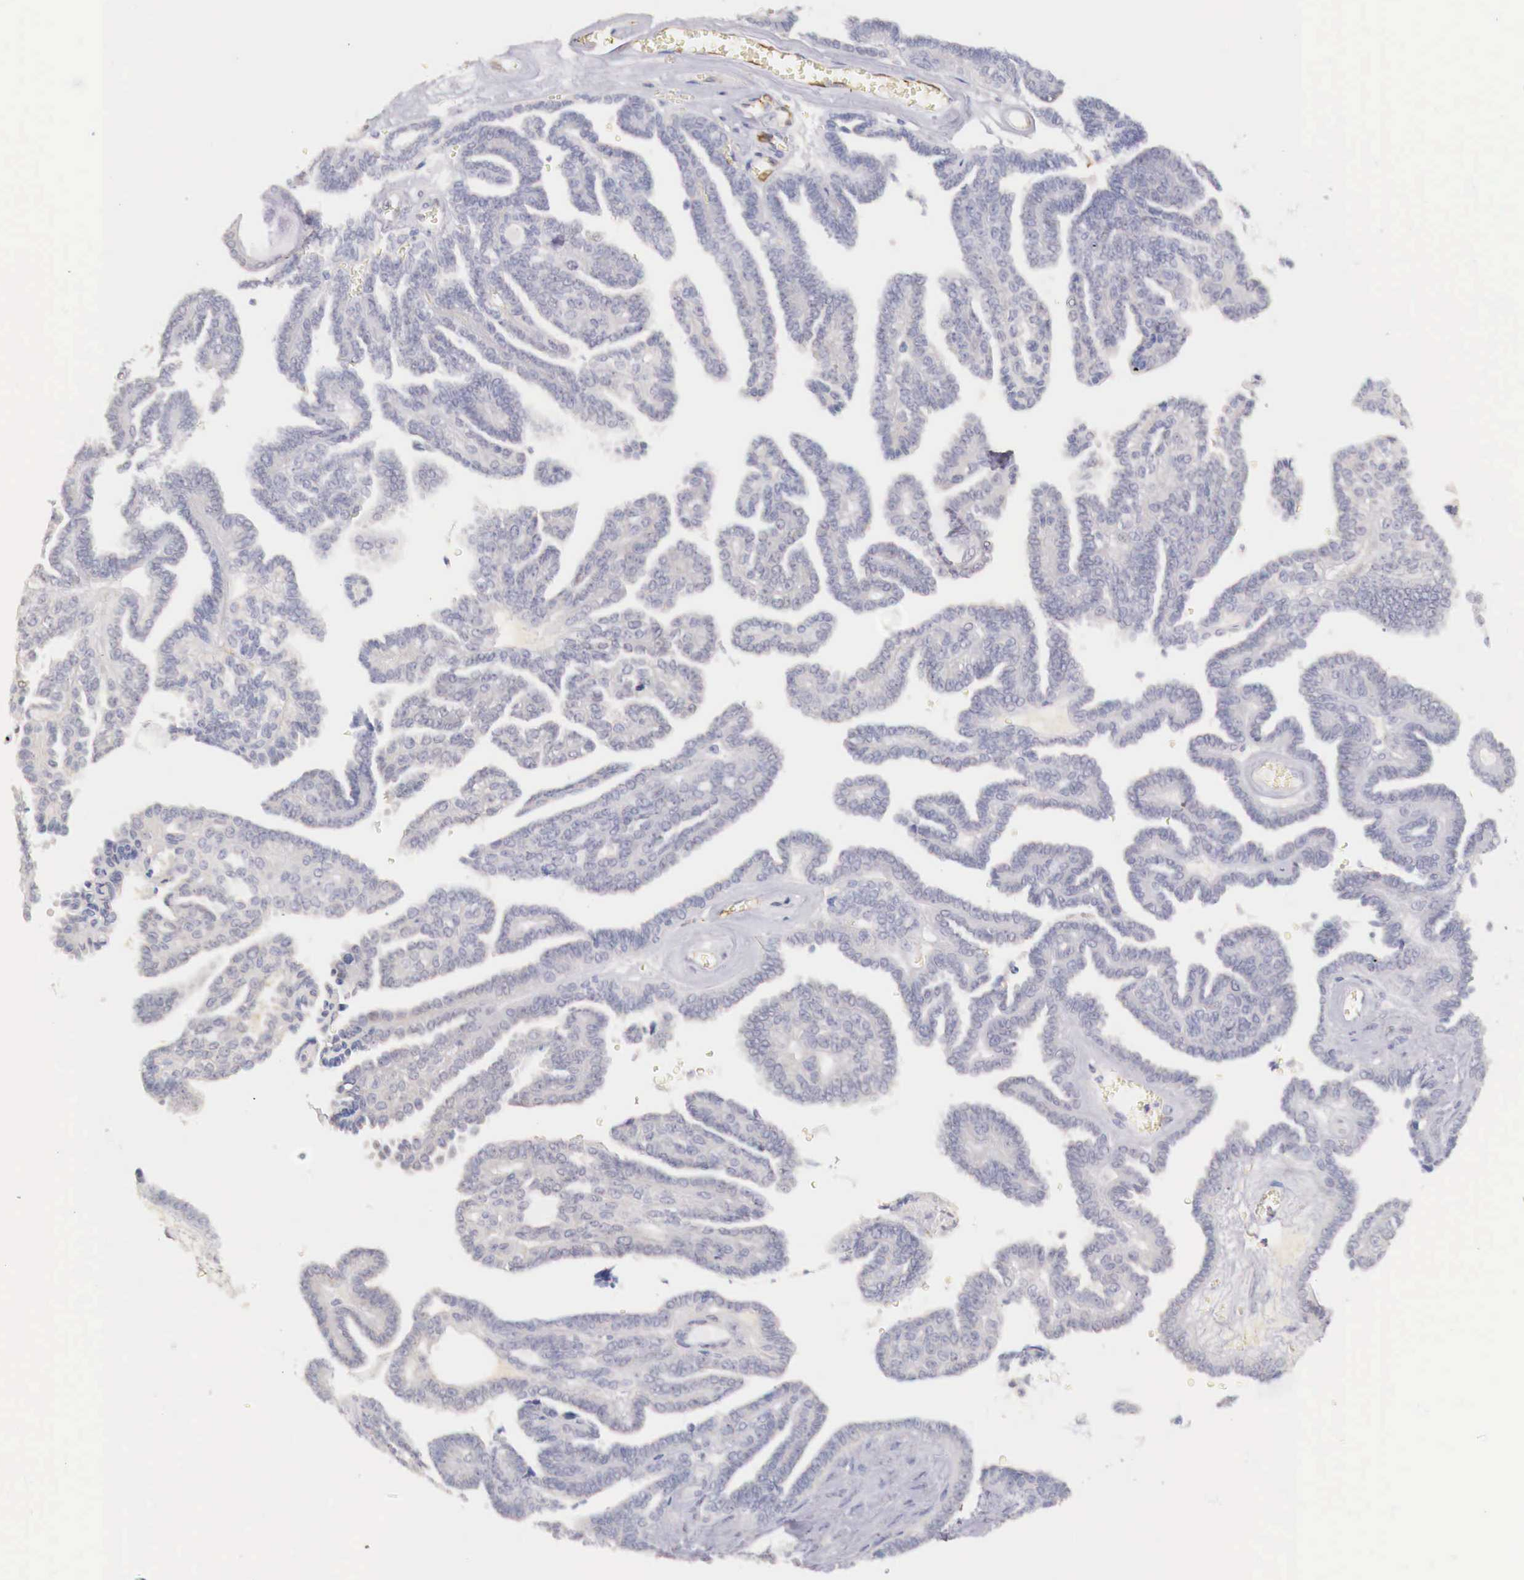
{"staining": {"intensity": "negative", "quantity": "none", "location": "none"}, "tissue": "ovarian cancer", "cell_type": "Tumor cells", "image_type": "cancer", "snomed": [{"axis": "morphology", "description": "Cystadenocarcinoma, serous, NOS"}, {"axis": "topography", "description": "Ovary"}], "caption": "There is no significant expression in tumor cells of ovarian serous cystadenocarcinoma. The staining was performed using DAB (3,3'-diaminobenzidine) to visualize the protein expression in brown, while the nuclei were stained in blue with hematoxylin (Magnification: 20x).", "gene": "ITIH6", "patient": {"sex": "female", "age": 71}}